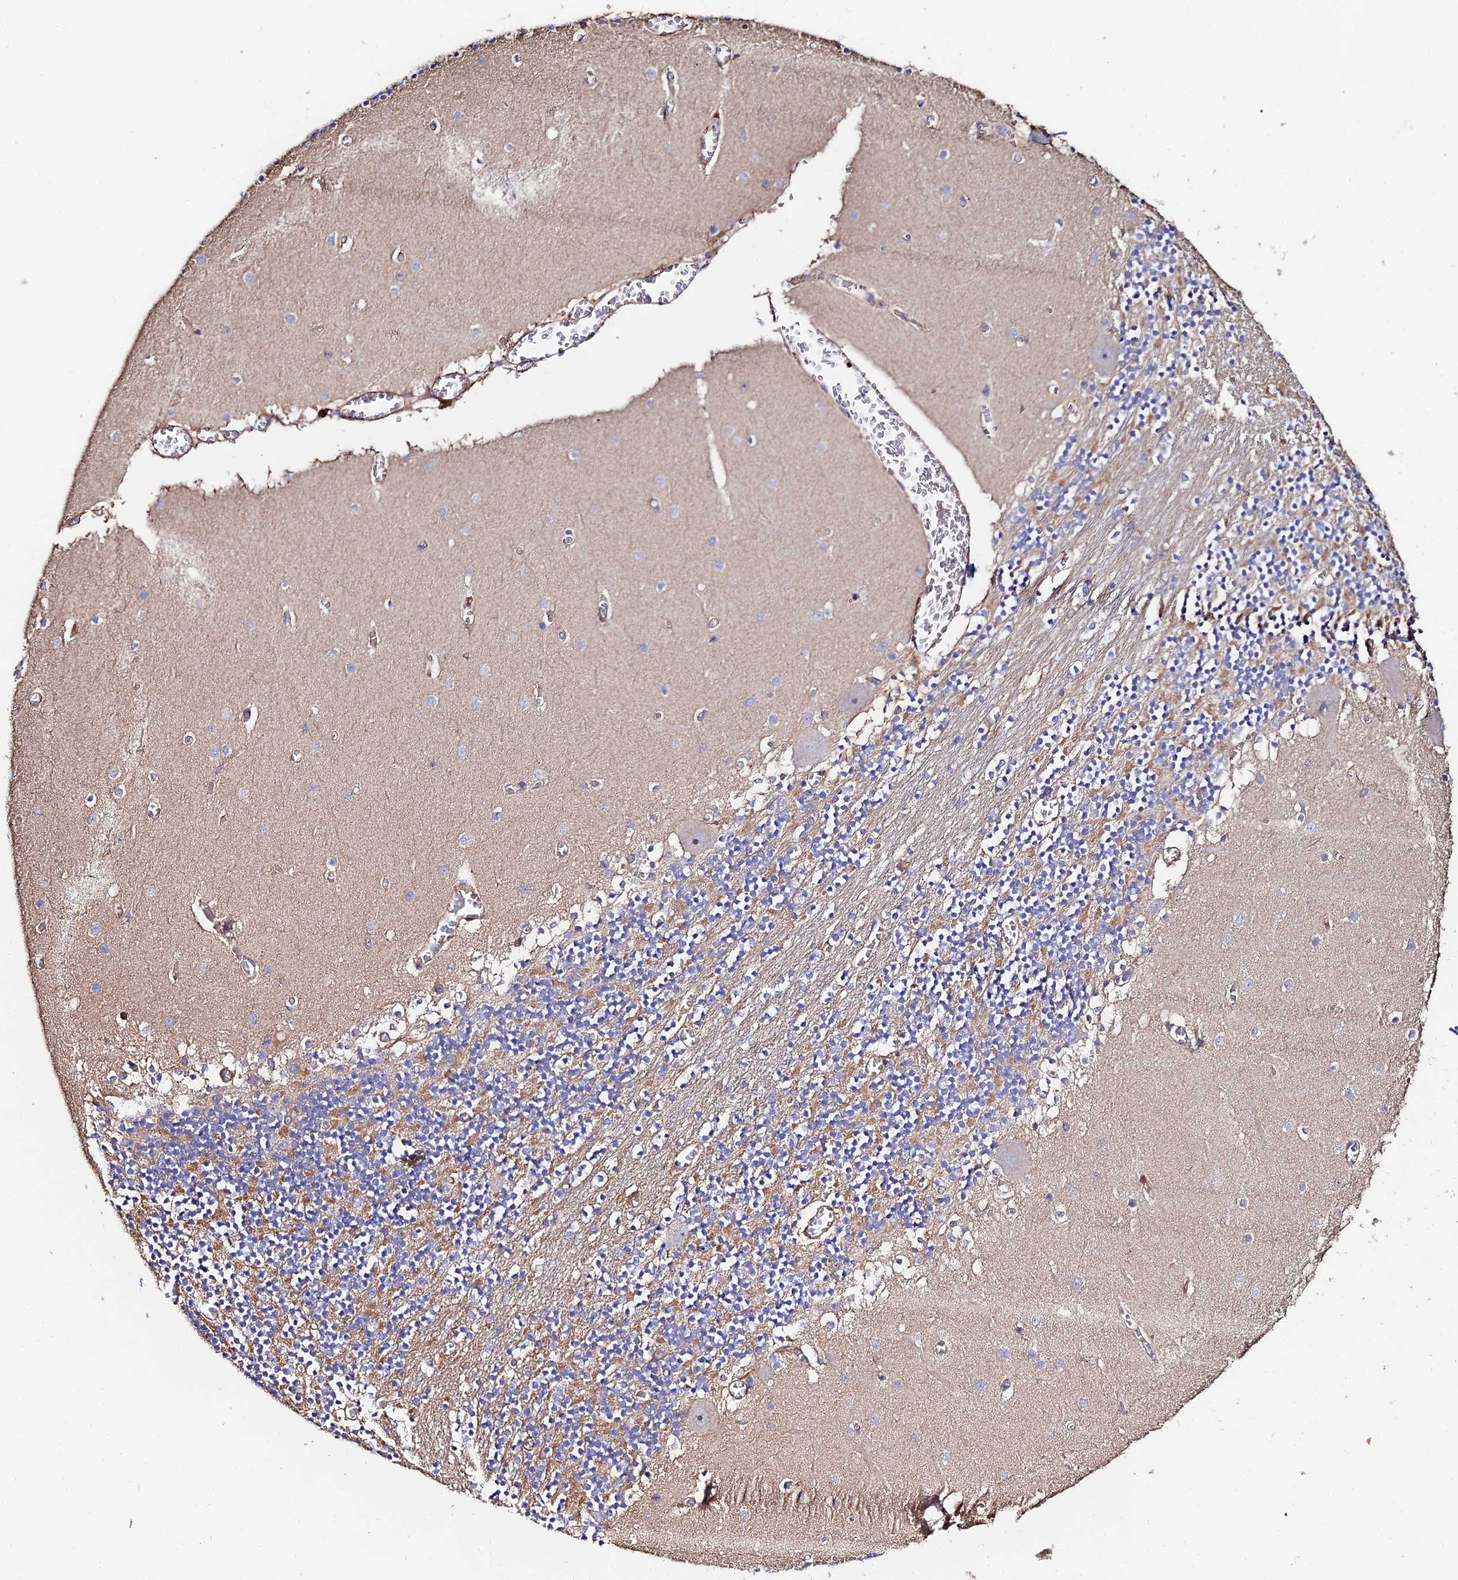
{"staining": {"intensity": "moderate", "quantity": "25%-75%", "location": "cytoplasmic/membranous"}, "tissue": "cerebellum", "cell_type": "Cells in granular layer", "image_type": "normal", "snomed": [{"axis": "morphology", "description": "Normal tissue, NOS"}, {"axis": "topography", "description": "Cerebellum"}], "caption": "Immunohistochemistry staining of benign cerebellum, which reveals medium levels of moderate cytoplasmic/membranous staining in approximately 25%-75% of cells in granular layer indicating moderate cytoplasmic/membranous protein positivity. The staining was performed using DAB (brown) for protein detection and nuclei were counterstained in hematoxylin (blue).", "gene": "EXT1", "patient": {"sex": "female", "age": 28}}